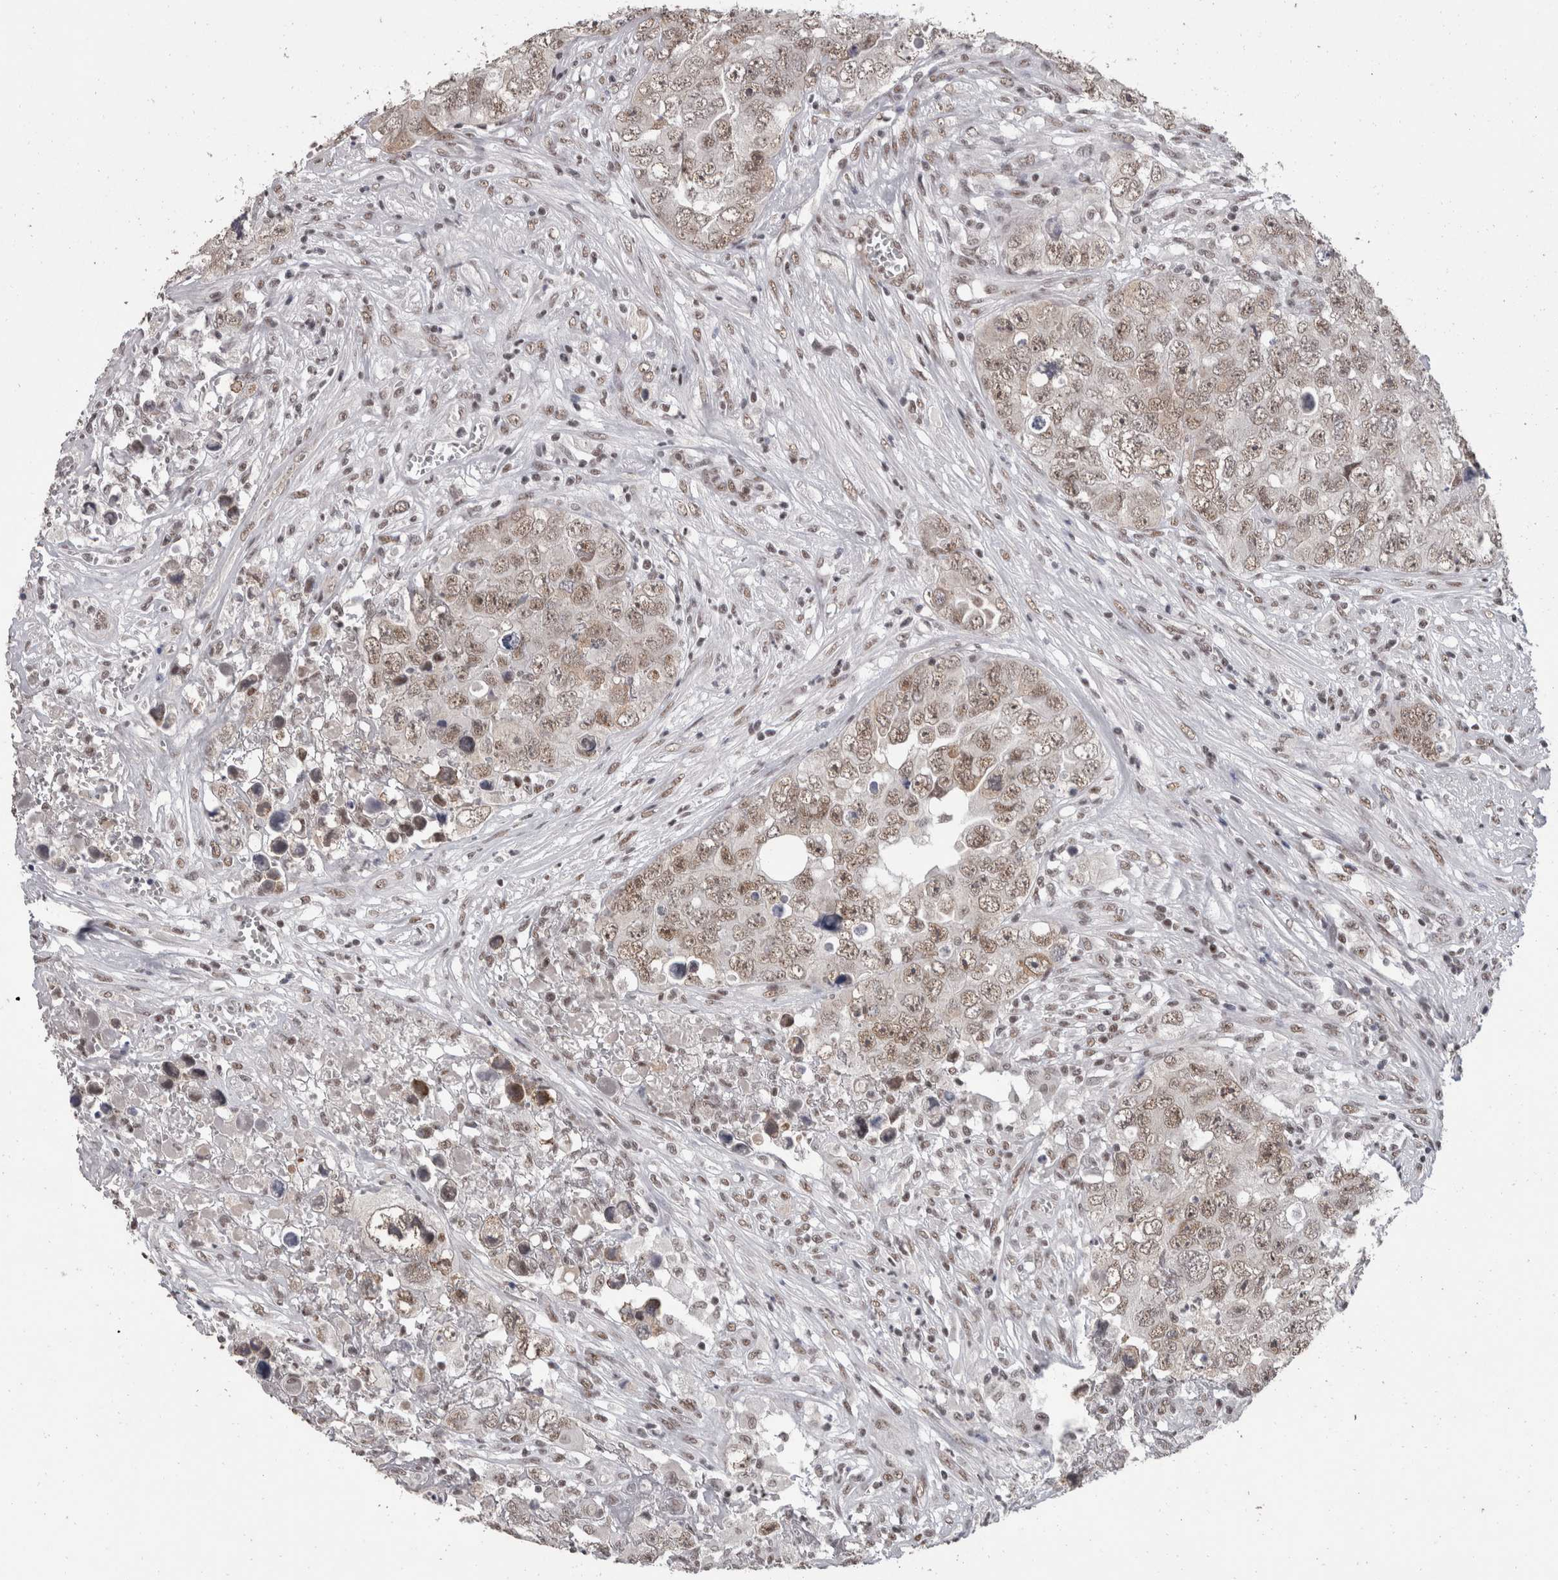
{"staining": {"intensity": "moderate", "quantity": ">75%", "location": "nuclear"}, "tissue": "testis cancer", "cell_type": "Tumor cells", "image_type": "cancer", "snomed": [{"axis": "morphology", "description": "Seminoma, NOS"}, {"axis": "morphology", "description": "Carcinoma, Embryonal, NOS"}, {"axis": "topography", "description": "Testis"}], "caption": "Protein expression analysis of testis cancer (embryonal carcinoma) demonstrates moderate nuclear expression in approximately >75% of tumor cells.", "gene": "DDX17", "patient": {"sex": "male", "age": 43}}